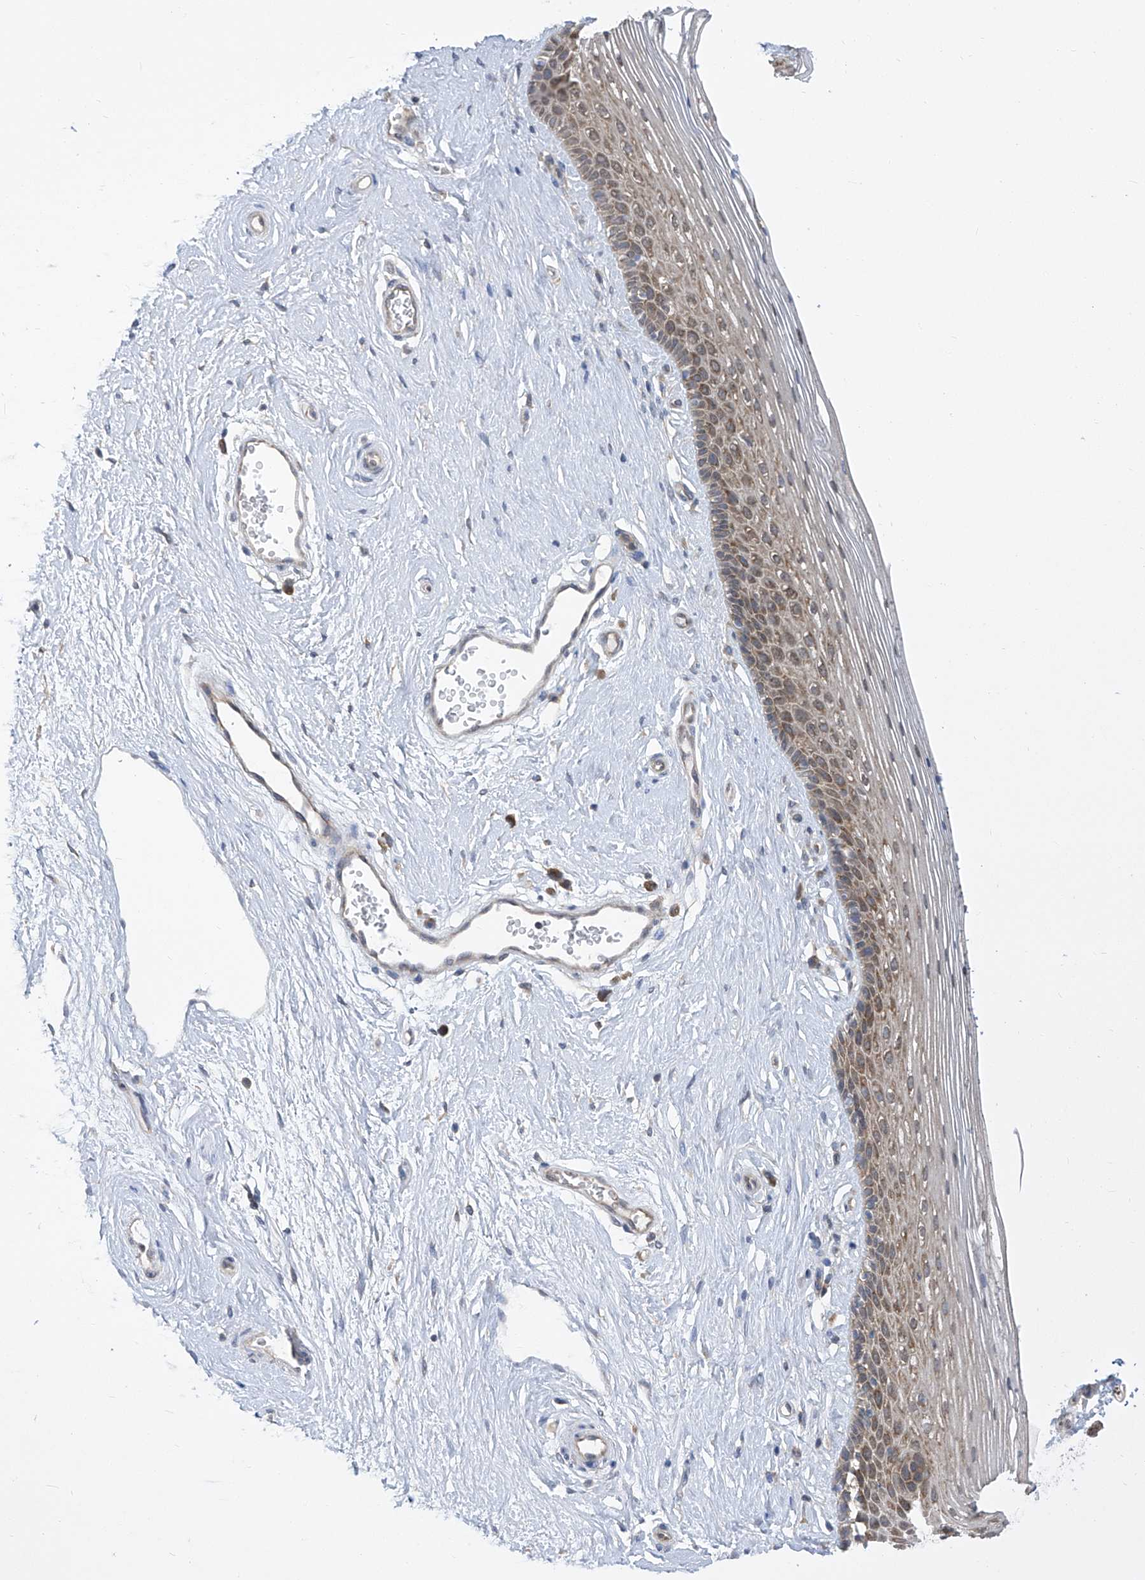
{"staining": {"intensity": "moderate", "quantity": "25%-75%", "location": "cytoplasmic/membranous"}, "tissue": "vagina", "cell_type": "Squamous epithelial cells", "image_type": "normal", "snomed": [{"axis": "morphology", "description": "Normal tissue, NOS"}, {"axis": "topography", "description": "Vagina"}], "caption": "IHC photomicrograph of unremarkable vagina stained for a protein (brown), which demonstrates medium levels of moderate cytoplasmic/membranous expression in approximately 25%-75% of squamous epithelial cells.", "gene": "EIF3M", "patient": {"sex": "female", "age": 46}}